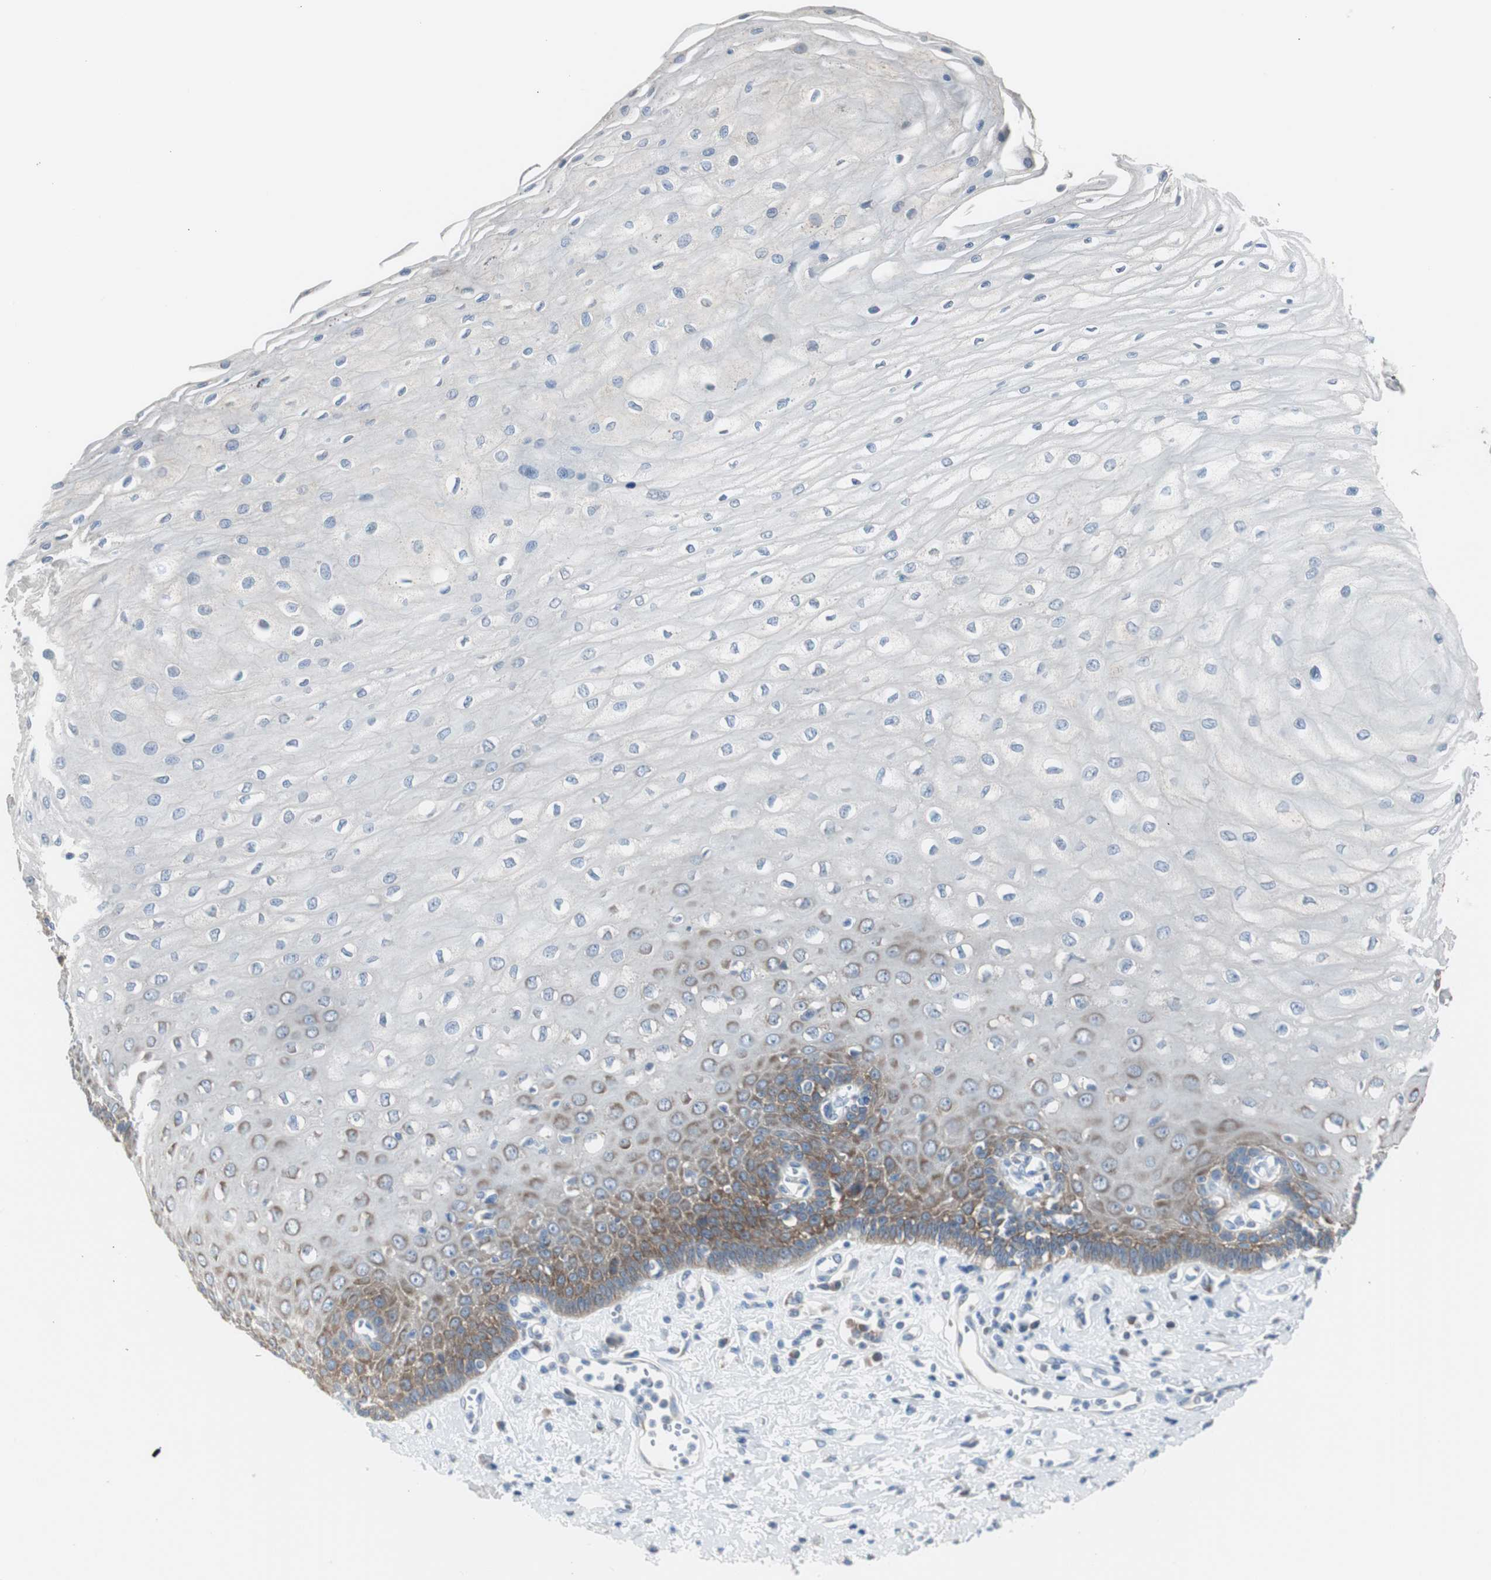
{"staining": {"intensity": "strong", "quantity": "25%-75%", "location": "cytoplasmic/membranous"}, "tissue": "esophagus", "cell_type": "Squamous epithelial cells", "image_type": "normal", "snomed": [{"axis": "morphology", "description": "Normal tissue, NOS"}, {"axis": "morphology", "description": "Squamous cell carcinoma, NOS"}, {"axis": "topography", "description": "Esophagus"}], "caption": "Immunohistochemical staining of normal esophagus reveals strong cytoplasmic/membranous protein staining in approximately 25%-75% of squamous epithelial cells. The staining is performed using DAB brown chromogen to label protein expression. The nuclei are counter-stained blue using hematoxylin.", "gene": "RPS12", "patient": {"sex": "male", "age": 65}}